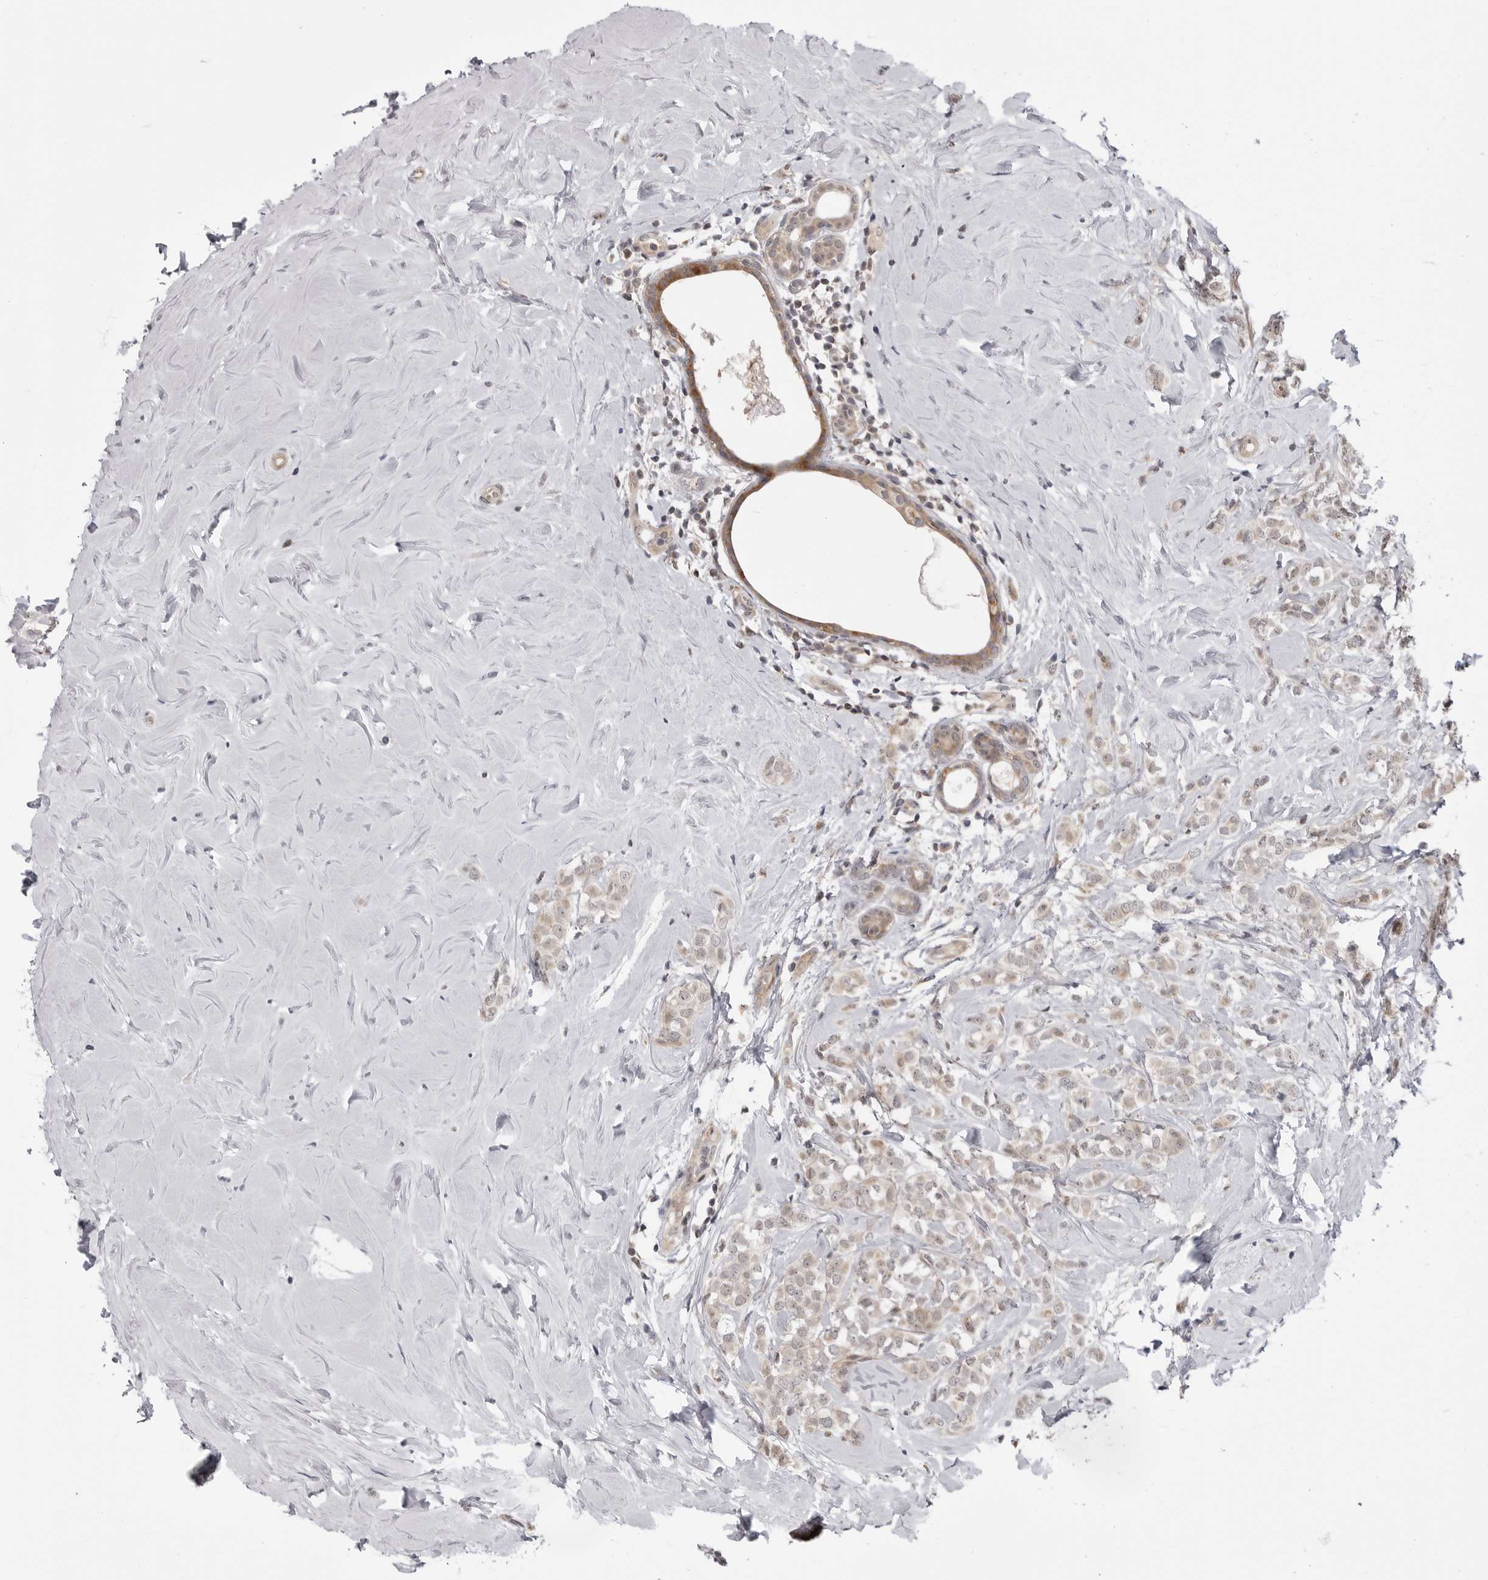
{"staining": {"intensity": "weak", "quantity": "25%-75%", "location": "cytoplasmic/membranous"}, "tissue": "breast cancer", "cell_type": "Tumor cells", "image_type": "cancer", "snomed": [{"axis": "morphology", "description": "Lobular carcinoma"}, {"axis": "topography", "description": "Breast"}], "caption": "This is a photomicrograph of immunohistochemistry staining of breast lobular carcinoma, which shows weak expression in the cytoplasmic/membranous of tumor cells.", "gene": "CCDC18", "patient": {"sex": "female", "age": 47}}